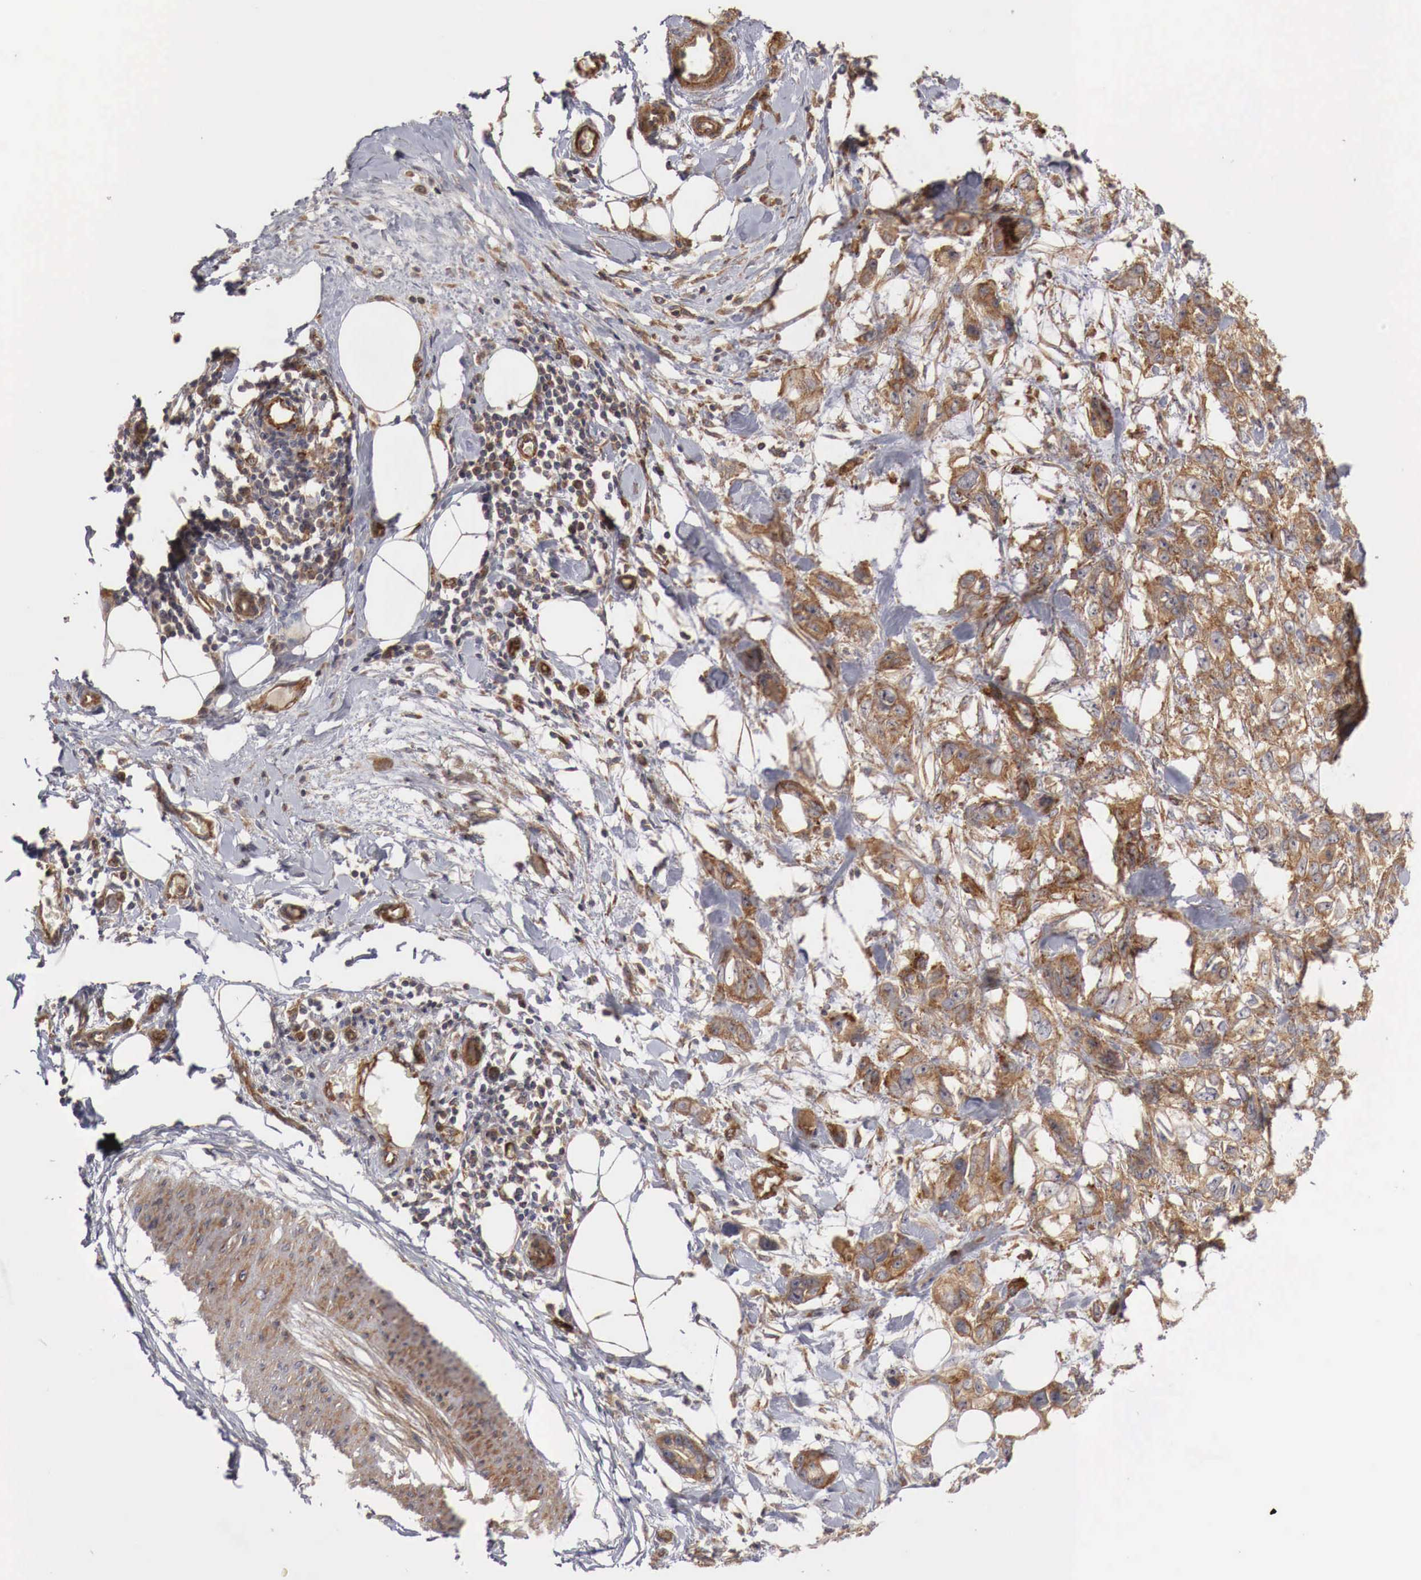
{"staining": {"intensity": "moderate", "quantity": ">75%", "location": "cytoplasmic/membranous"}, "tissue": "stomach cancer", "cell_type": "Tumor cells", "image_type": "cancer", "snomed": [{"axis": "morphology", "description": "Adenocarcinoma, NOS"}, {"axis": "topography", "description": "Stomach, upper"}], "caption": "IHC histopathology image of stomach cancer stained for a protein (brown), which exhibits medium levels of moderate cytoplasmic/membranous positivity in approximately >75% of tumor cells.", "gene": "ARMCX4", "patient": {"sex": "male", "age": 47}}